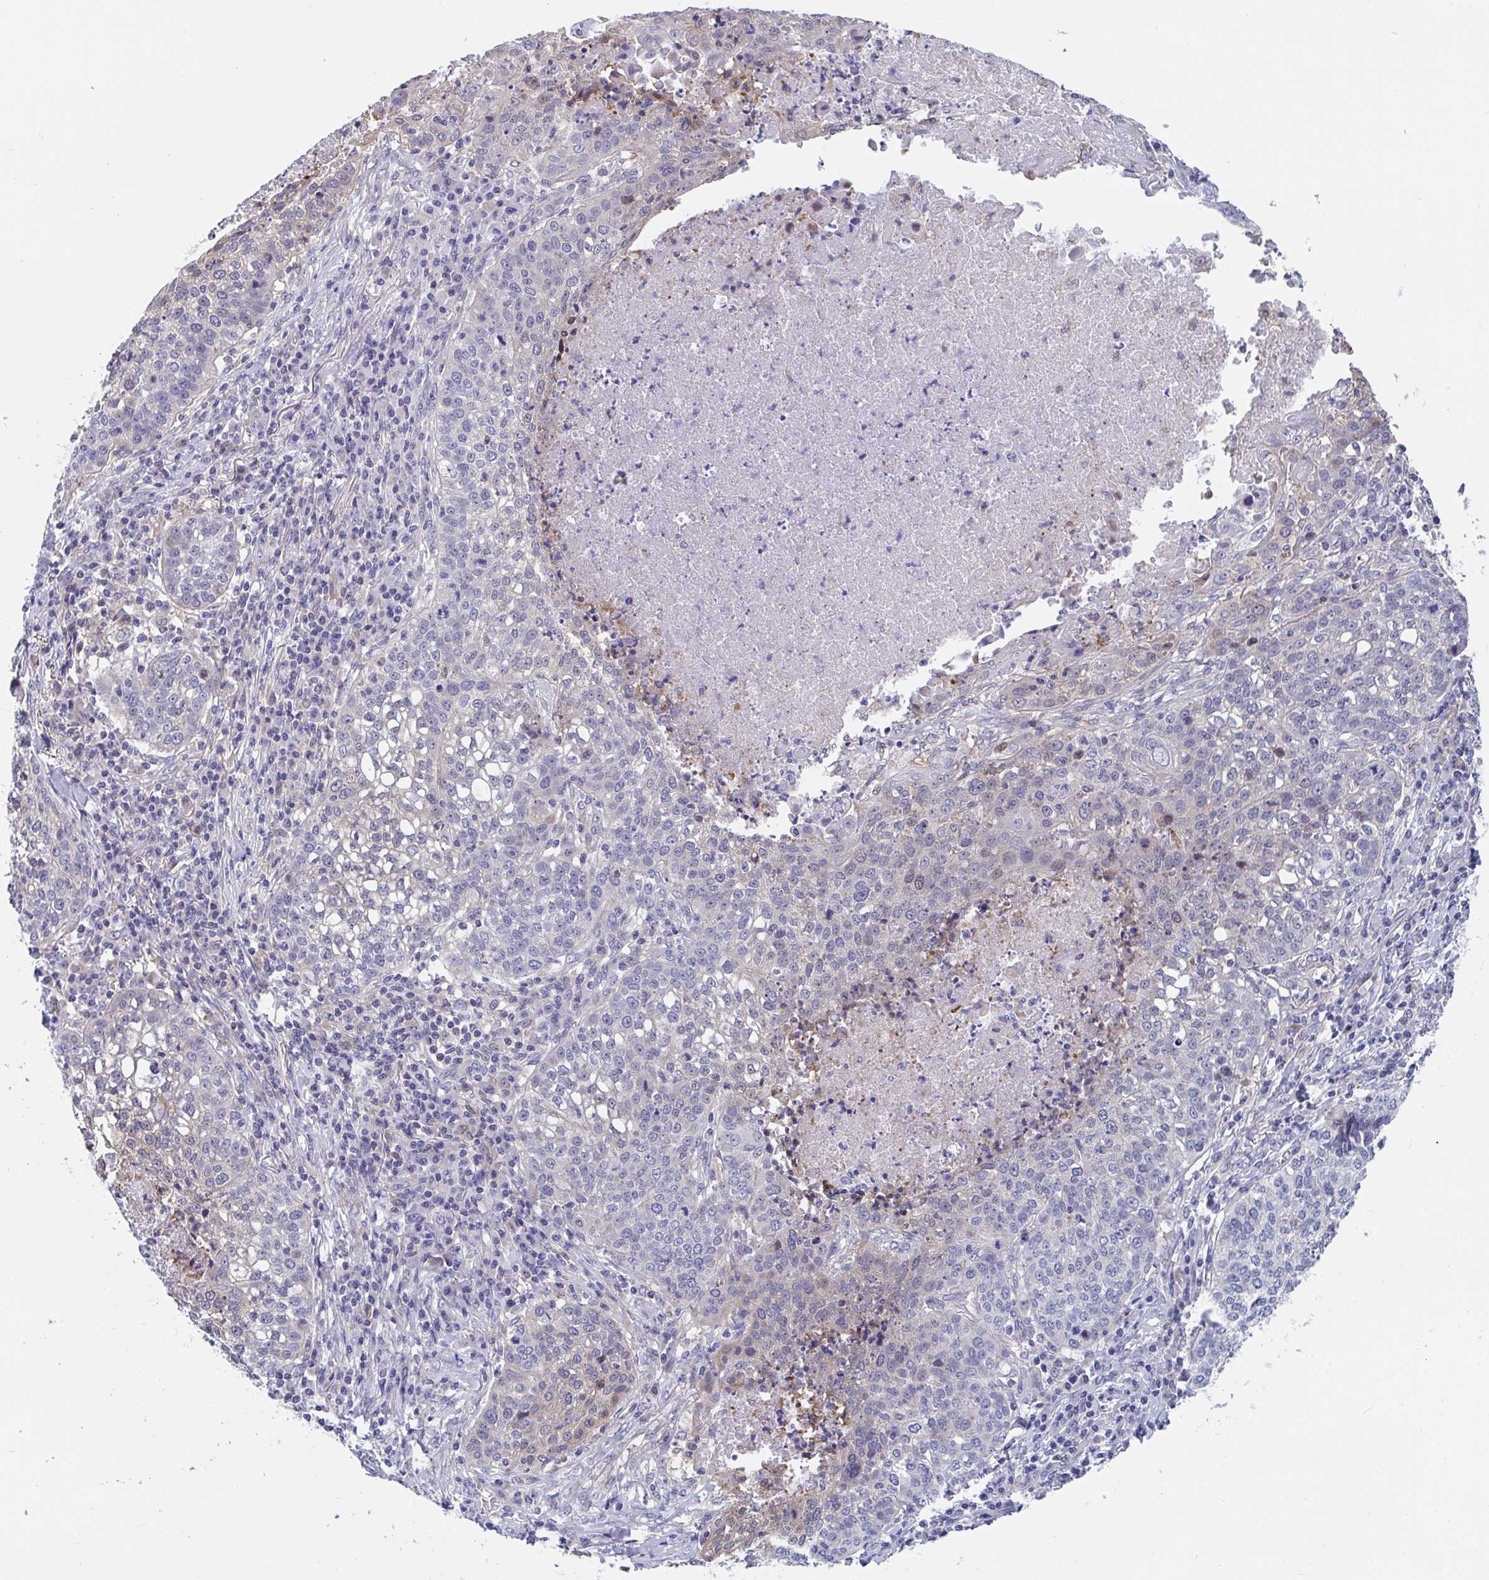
{"staining": {"intensity": "negative", "quantity": "none", "location": "none"}, "tissue": "lung cancer", "cell_type": "Tumor cells", "image_type": "cancer", "snomed": [{"axis": "morphology", "description": "Squamous cell carcinoma, NOS"}, {"axis": "topography", "description": "Lung"}], "caption": "High power microscopy histopathology image of an IHC histopathology image of squamous cell carcinoma (lung), revealing no significant staining in tumor cells. (Stains: DAB immunohistochemistry with hematoxylin counter stain, Microscopy: brightfield microscopy at high magnification).", "gene": "P2RX3", "patient": {"sex": "male", "age": 63}}